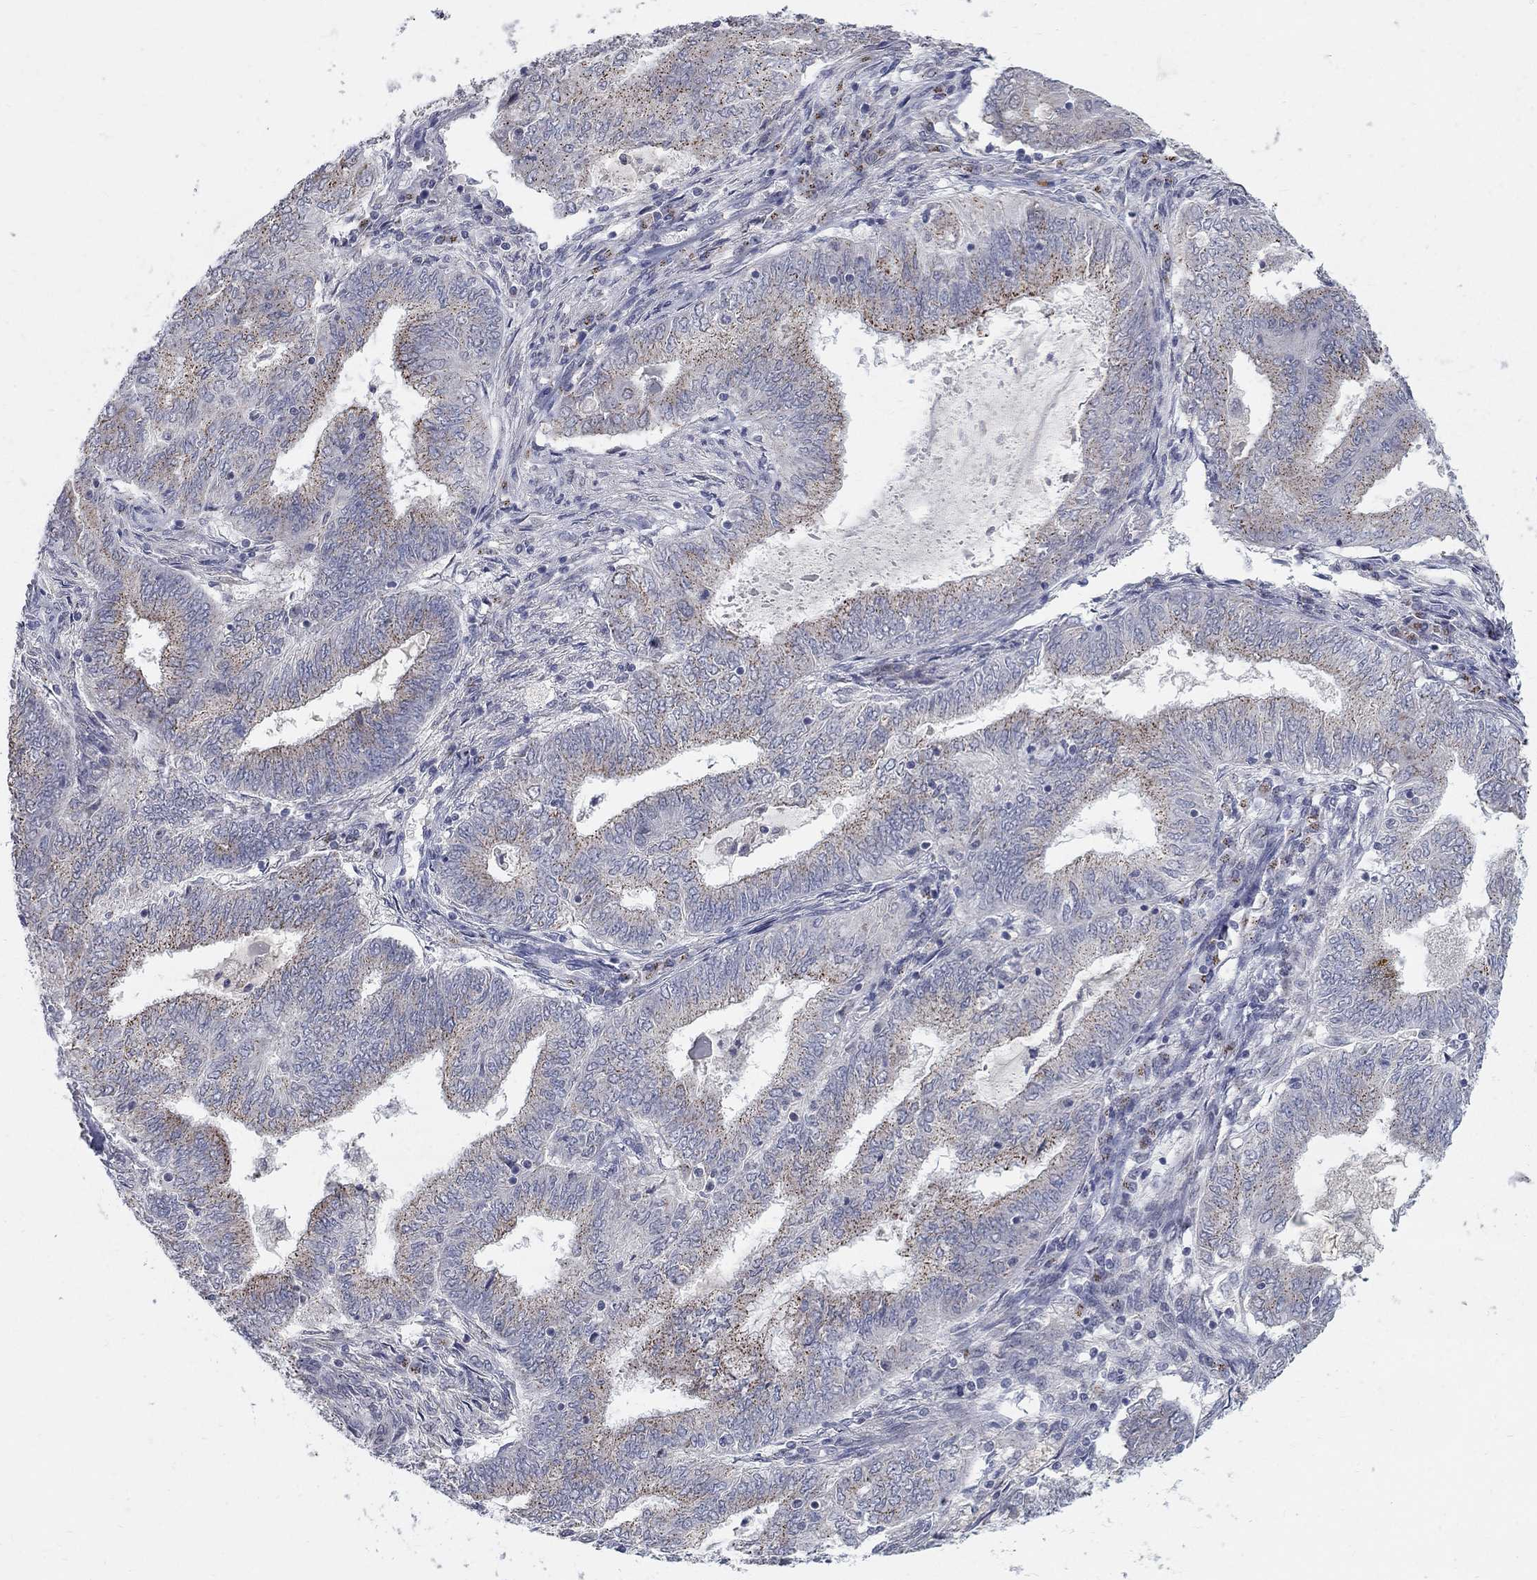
{"staining": {"intensity": "moderate", "quantity": "<25%", "location": "cytoplasmic/membranous"}, "tissue": "endometrial cancer", "cell_type": "Tumor cells", "image_type": "cancer", "snomed": [{"axis": "morphology", "description": "Adenocarcinoma, NOS"}, {"axis": "topography", "description": "Endometrium"}], "caption": "Moderate cytoplasmic/membranous protein expression is present in approximately <25% of tumor cells in endometrial adenocarcinoma. The staining is performed using DAB brown chromogen to label protein expression. The nuclei are counter-stained blue using hematoxylin.", "gene": "PANK3", "patient": {"sex": "female", "age": 62}}